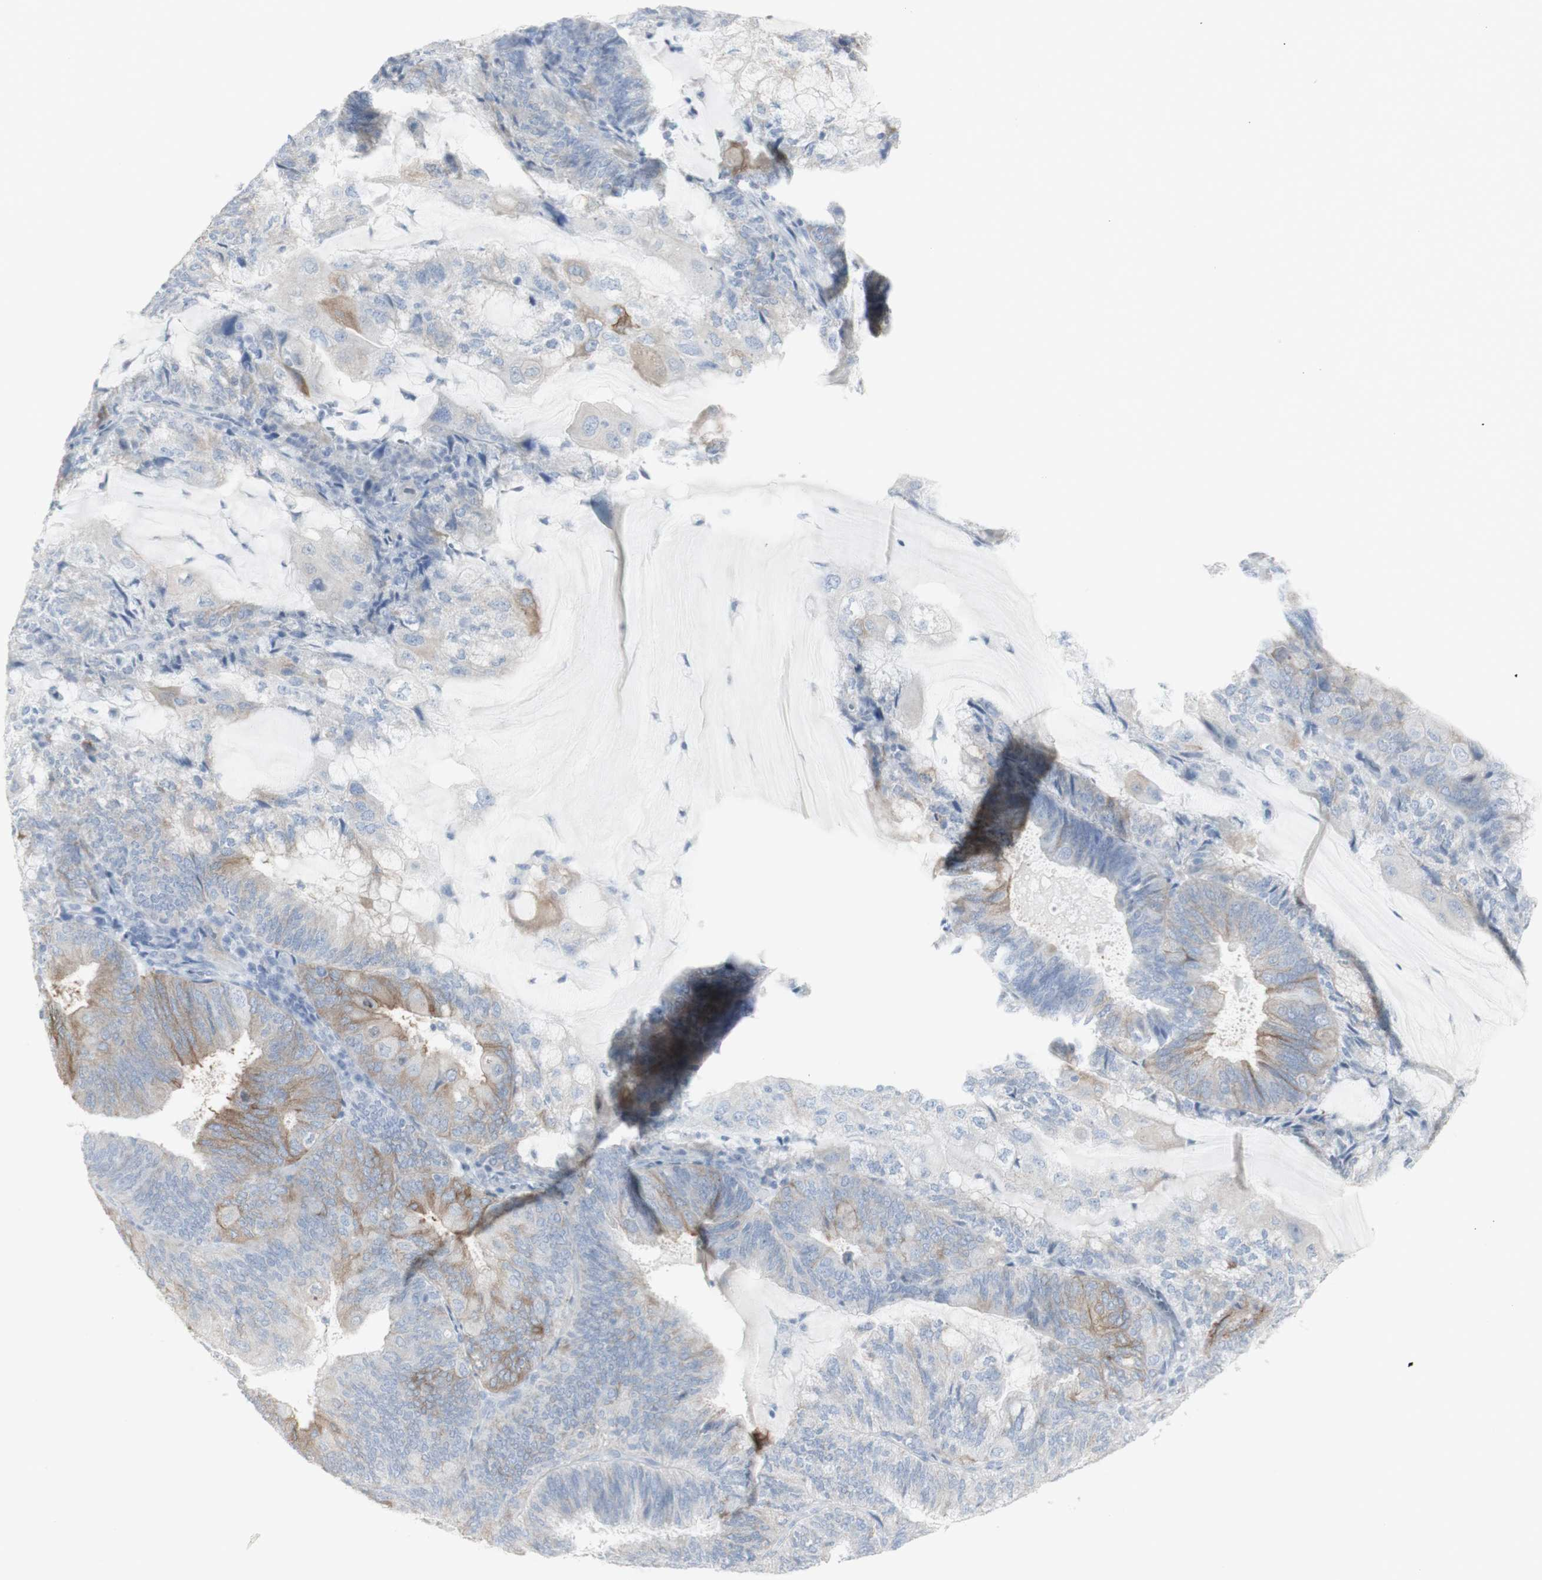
{"staining": {"intensity": "weak", "quantity": "<25%", "location": "cytoplasmic/membranous"}, "tissue": "endometrial cancer", "cell_type": "Tumor cells", "image_type": "cancer", "snomed": [{"axis": "morphology", "description": "Adenocarcinoma, NOS"}, {"axis": "topography", "description": "Endometrium"}], "caption": "Tumor cells are negative for protein expression in human endometrial adenocarcinoma.", "gene": "ENSG00000198211", "patient": {"sex": "female", "age": 81}}